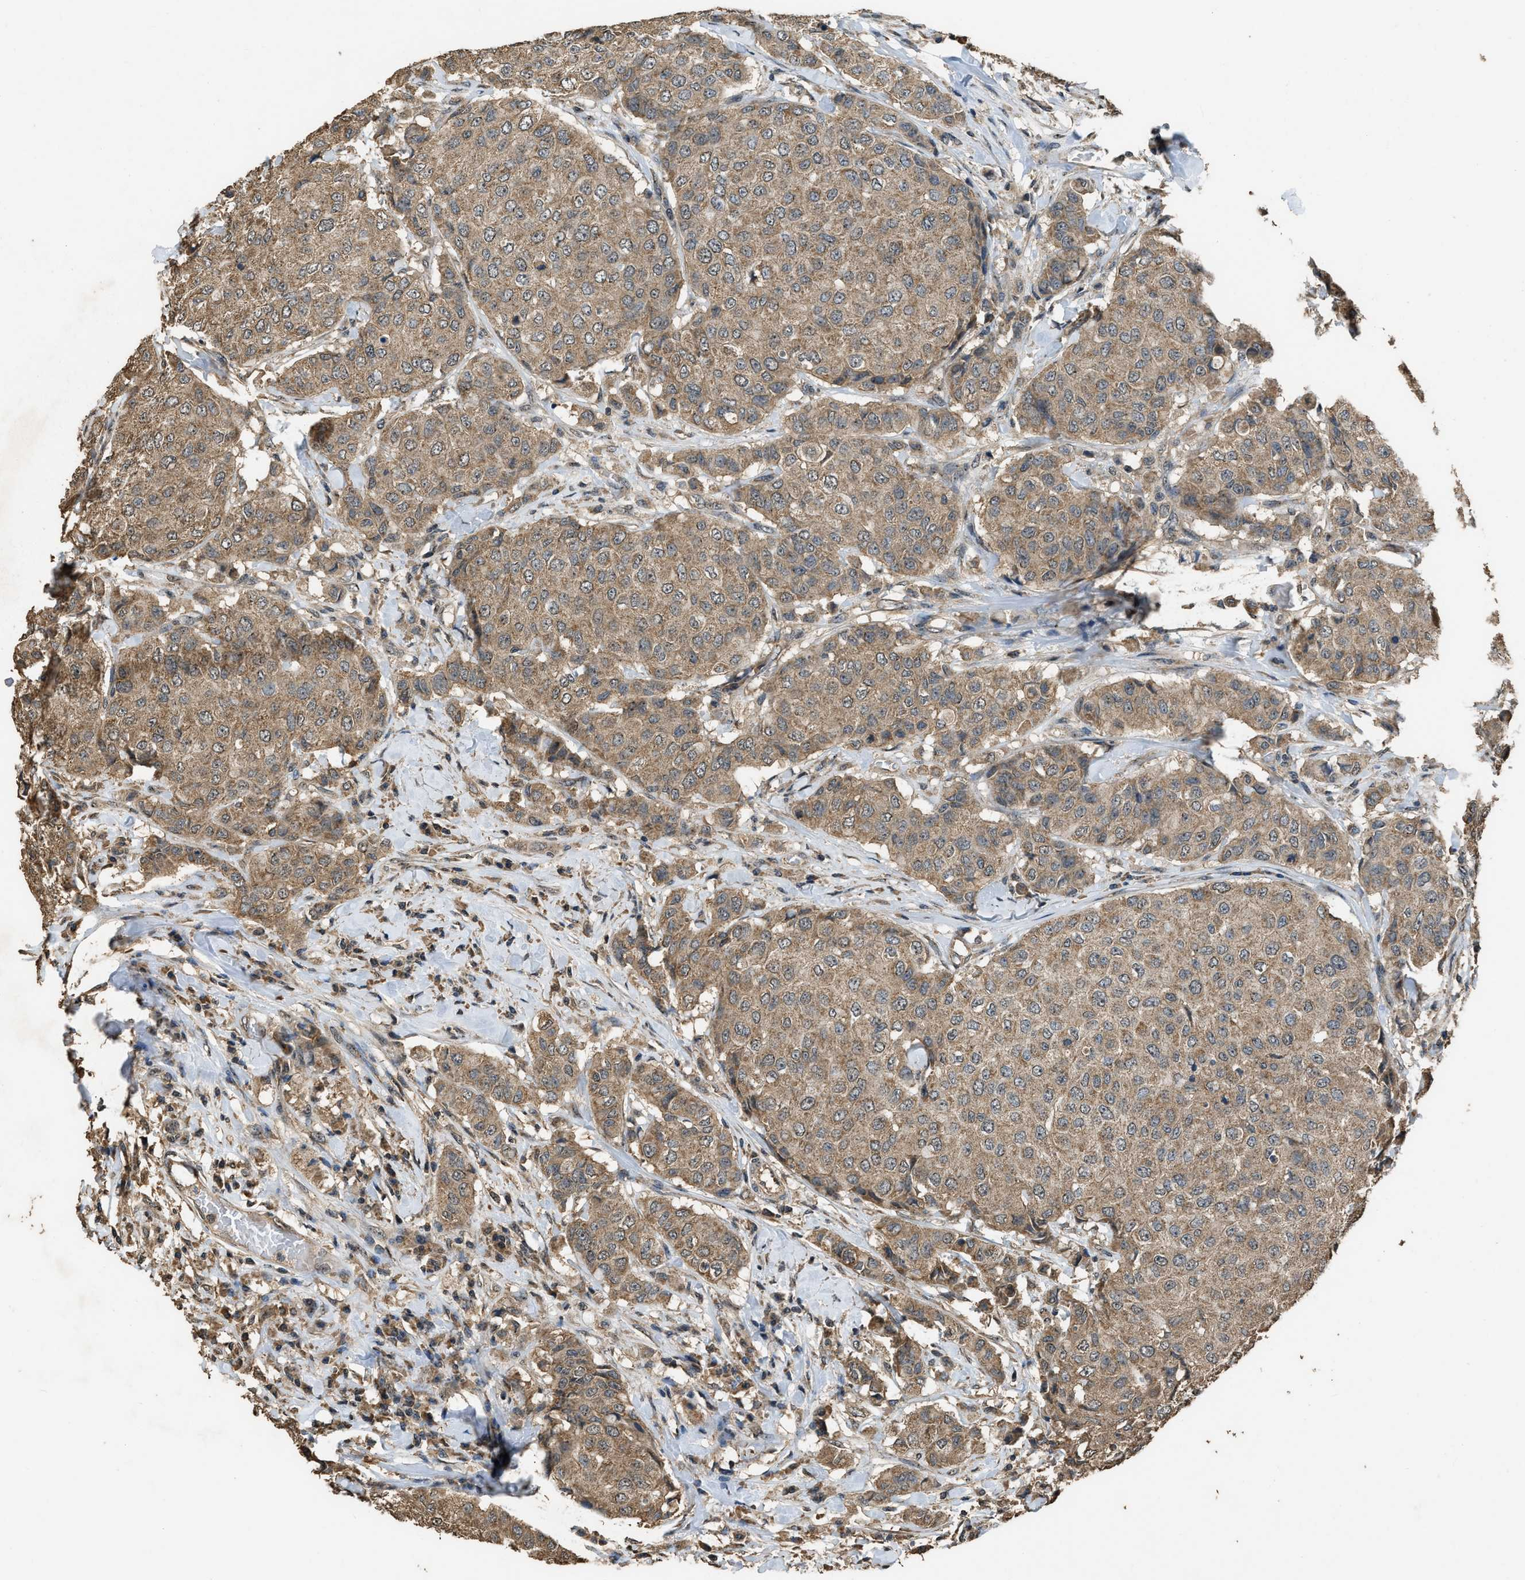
{"staining": {"intensity": "moderate", "quantity": ">75%", "location": "cytoplasmic/membranous,nuclear"}, "tissue": "breast cancer", "cell_type": "Tumor cells", "image_type": "cancer", "snomed": [{"axis": "morphology", "description": "Duct carcinoma"}, {"axis": "topography", "description": "Breast"}], "caption": "Breast invasive ductal carcinoma was stained to show a protein in brown. There is medium levels of moderate cytoplasmic/membranous and nuclear staining in about >75% of tumor cells. The staining is performed using DAB (3,3'-diaminobenzidine) brown chromogen to label protein expression. The nuclei are counter-stained blue using hematoxylin.", "gene": "DENND6B", "patient": {"sex": "female", "age": 27}}